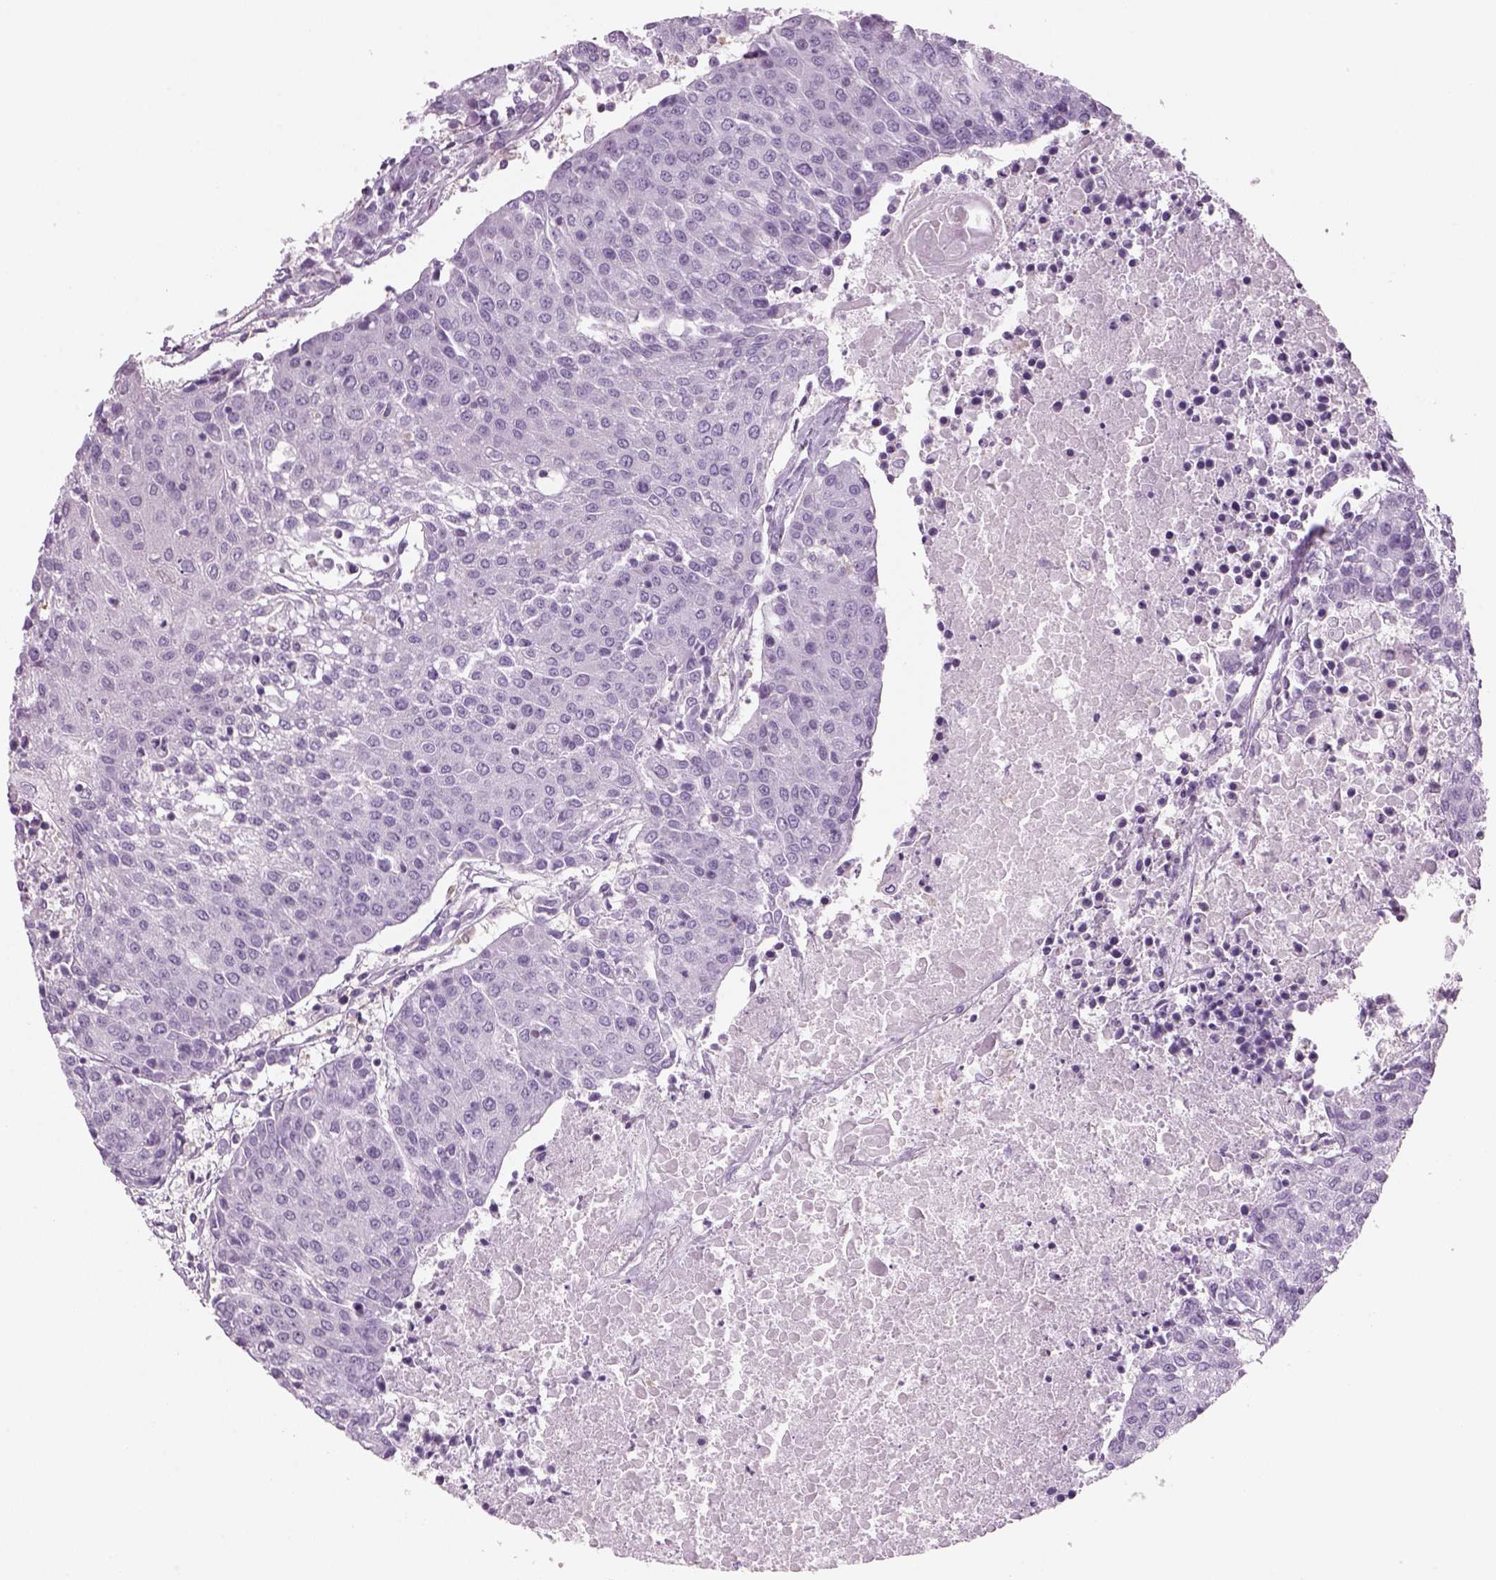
{"staining": {"intensity": "negative", "quantity": "none", "location": "none"}, "tissue": "urothelial cancer", "cell_type": "Tumor cells", "image_type": "cancer", "snomed": [{"axis": "morphology", "description": "Urothelial carcinoma, High grade"}, {"axis": "topography", "description": "Urinary bladder"}], "caption": "The micrograph shows no staining of tumor cells in high-grade urothelial carcinoma. (DAB immunohistochemistry visualized using brightfield microscopy, high magnification).", "gene": "SLC1A7", "patient": {"sex": "female", "age": 85}}